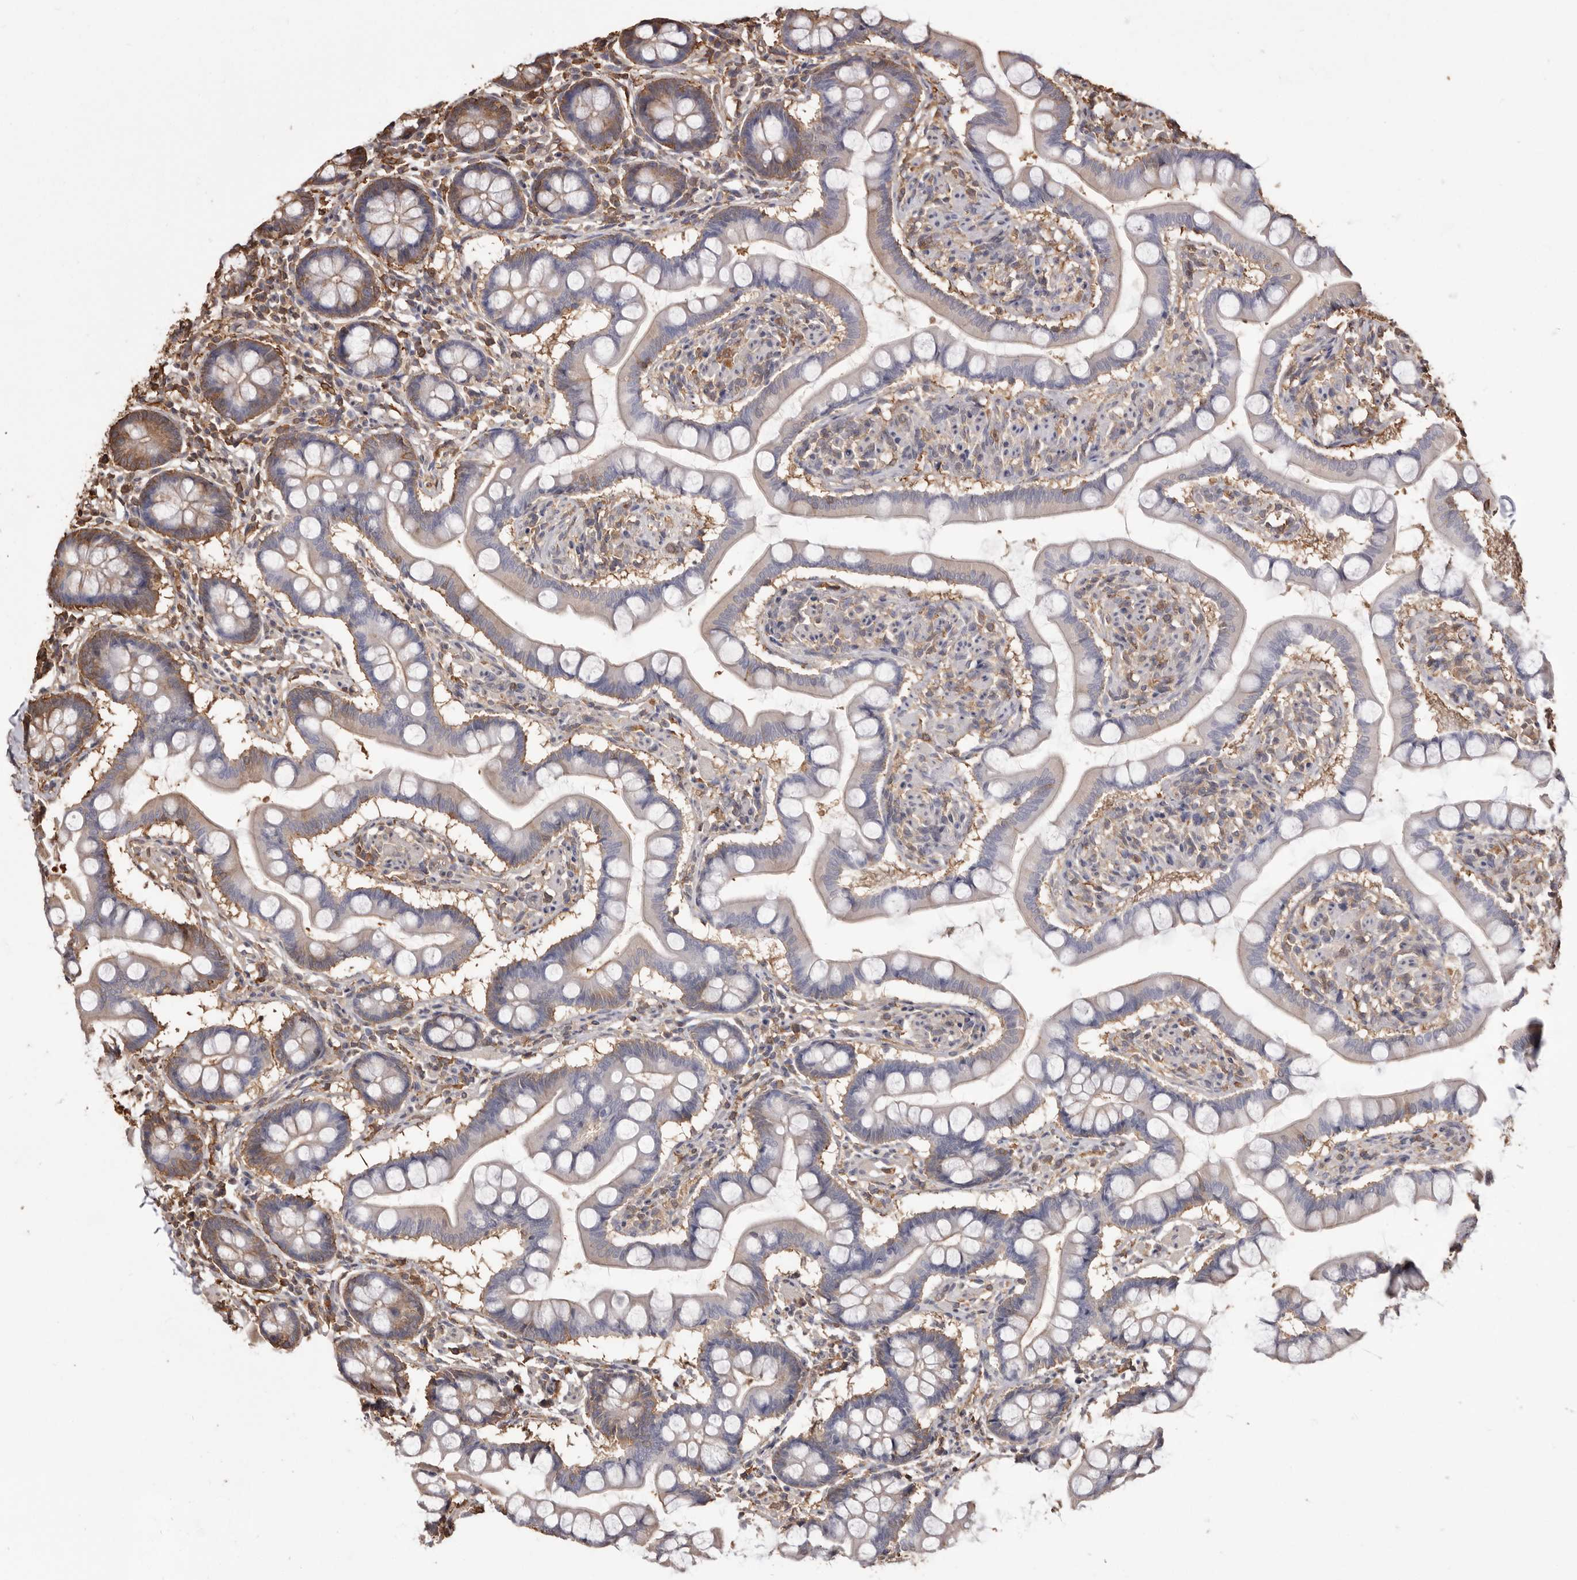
{"staining": {"intensity": "moderate", "quantity": "<25%", "location": "cytoplasmic/membranous"}, "tissue": "small intestine", "cell_type": "Glandular cells", "image_type": "normal", "snomed": [{"axis": "morphology", "description": "Normal tissue, NOS"}, {"axis": "topography", "description": "Small intestine"}], "caption": "DAB (3,3'-diaminobenzidine) immunohistochemical staining of normal human small intestine displays moderate cytoplasmic/membranous protein expression in about <25% of glandular cells.", "gene": "PKM", "patient": {"sex": "male", "age": 41}}